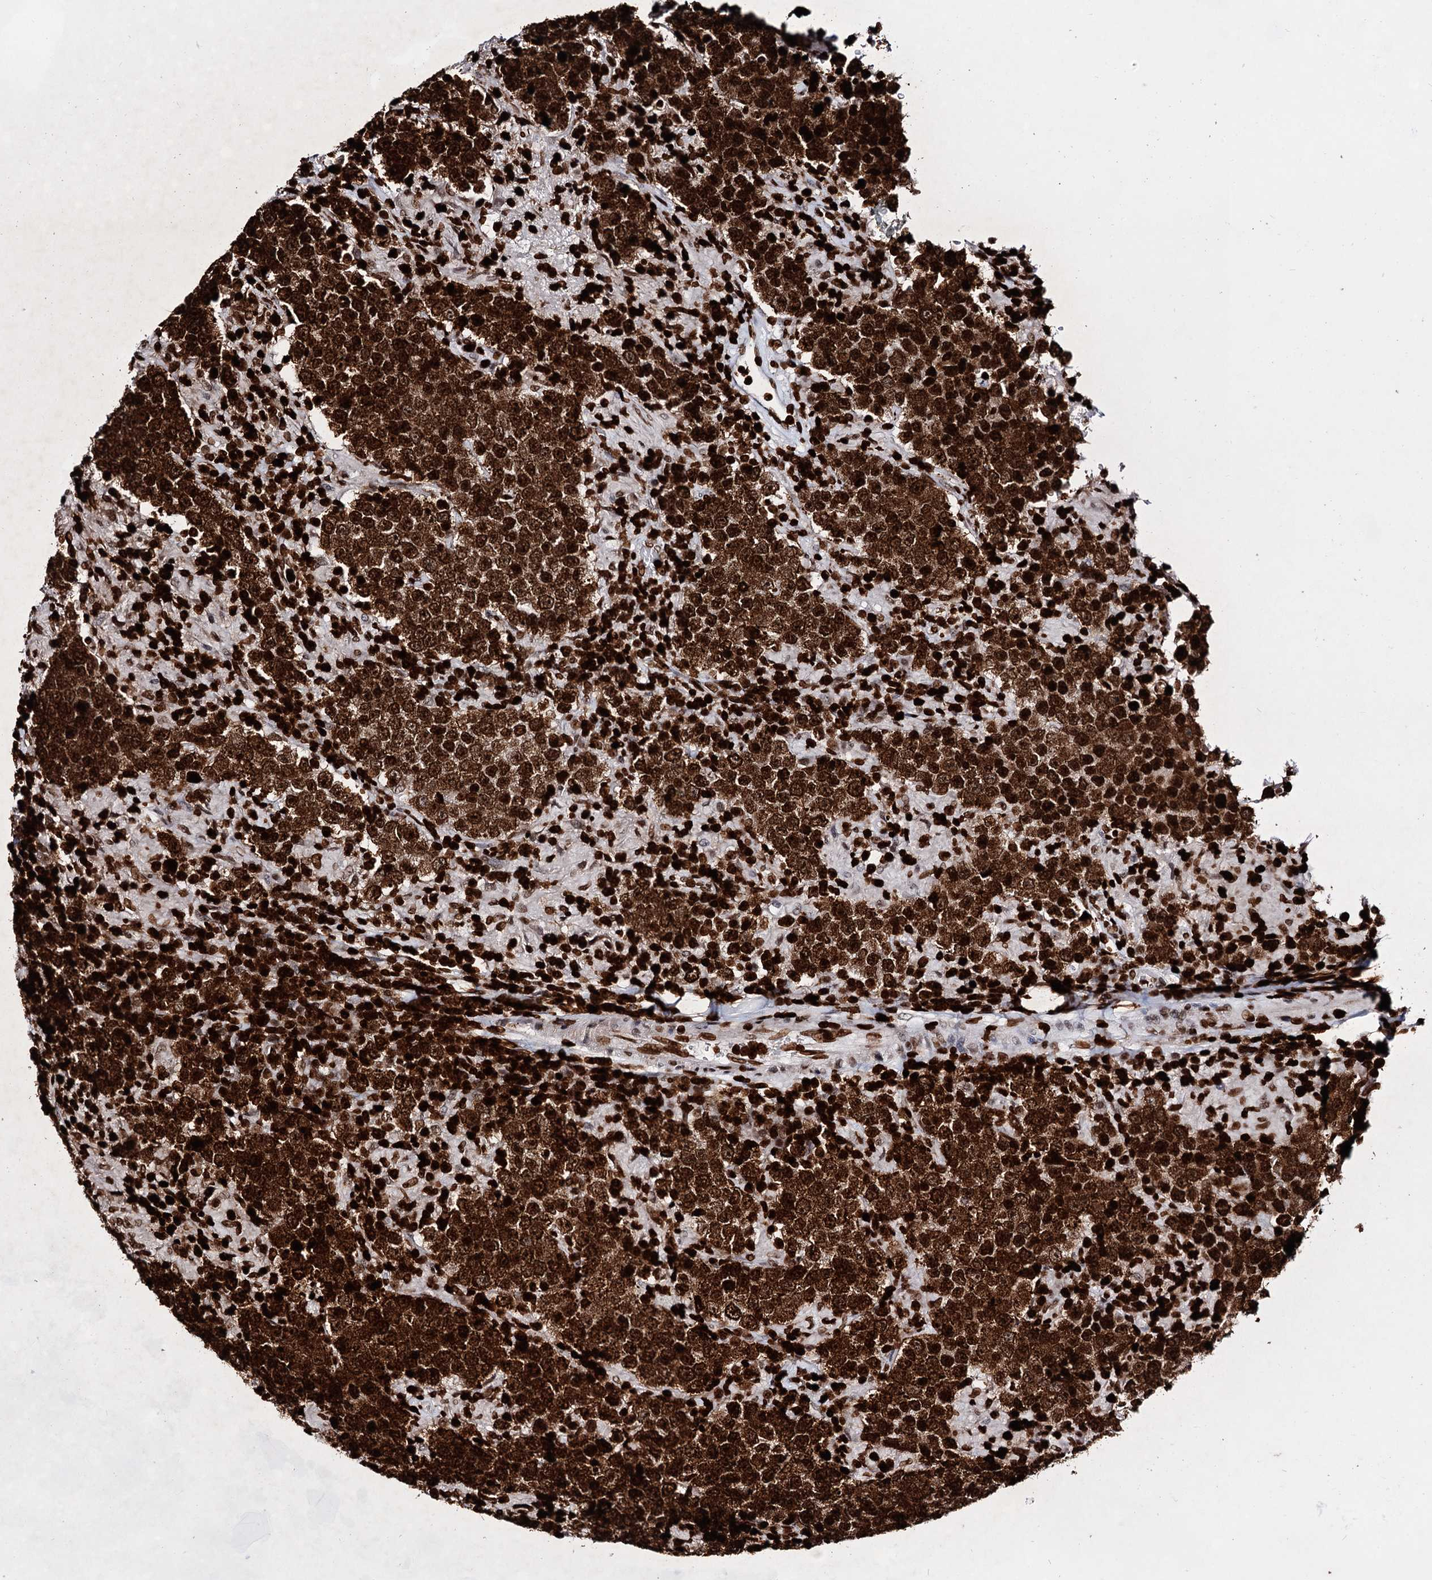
{"staining": {"intensity": "strong", "quantity": ">75%", "location": "nuclear"}, "tissue": "testis cancer", "cell_type": "Tumor cells", "image_type": "cancer", "snomed": [{"axis": "morphology", "description": "Normal tissue, NOS"}, {"axis": "morphology", "description": "Urothelial carcinoma, High grade"}, {"axis": "morphology", "description": "Seminoma, NOS"}, {"axis": "morphology", "description": "Carcinoma, Embryonal, NOS"}, {"axis": "topography", "description": "Urinary bladder"}, {"axis": "topography", "description": "Testis"}], "caption": "Immunohistochemistry (IHC) of human testis cancer exhibits high levels of strong nuclear expression in about >75% of tumor cells. The staining was performed using DAB to visualize the protein expression in brown, while the nuclei were stained in blue with hematoxylin (Magnification: 20x).", "gene": "HMGB2", "patient": {"sex": "male", "age": 41}}